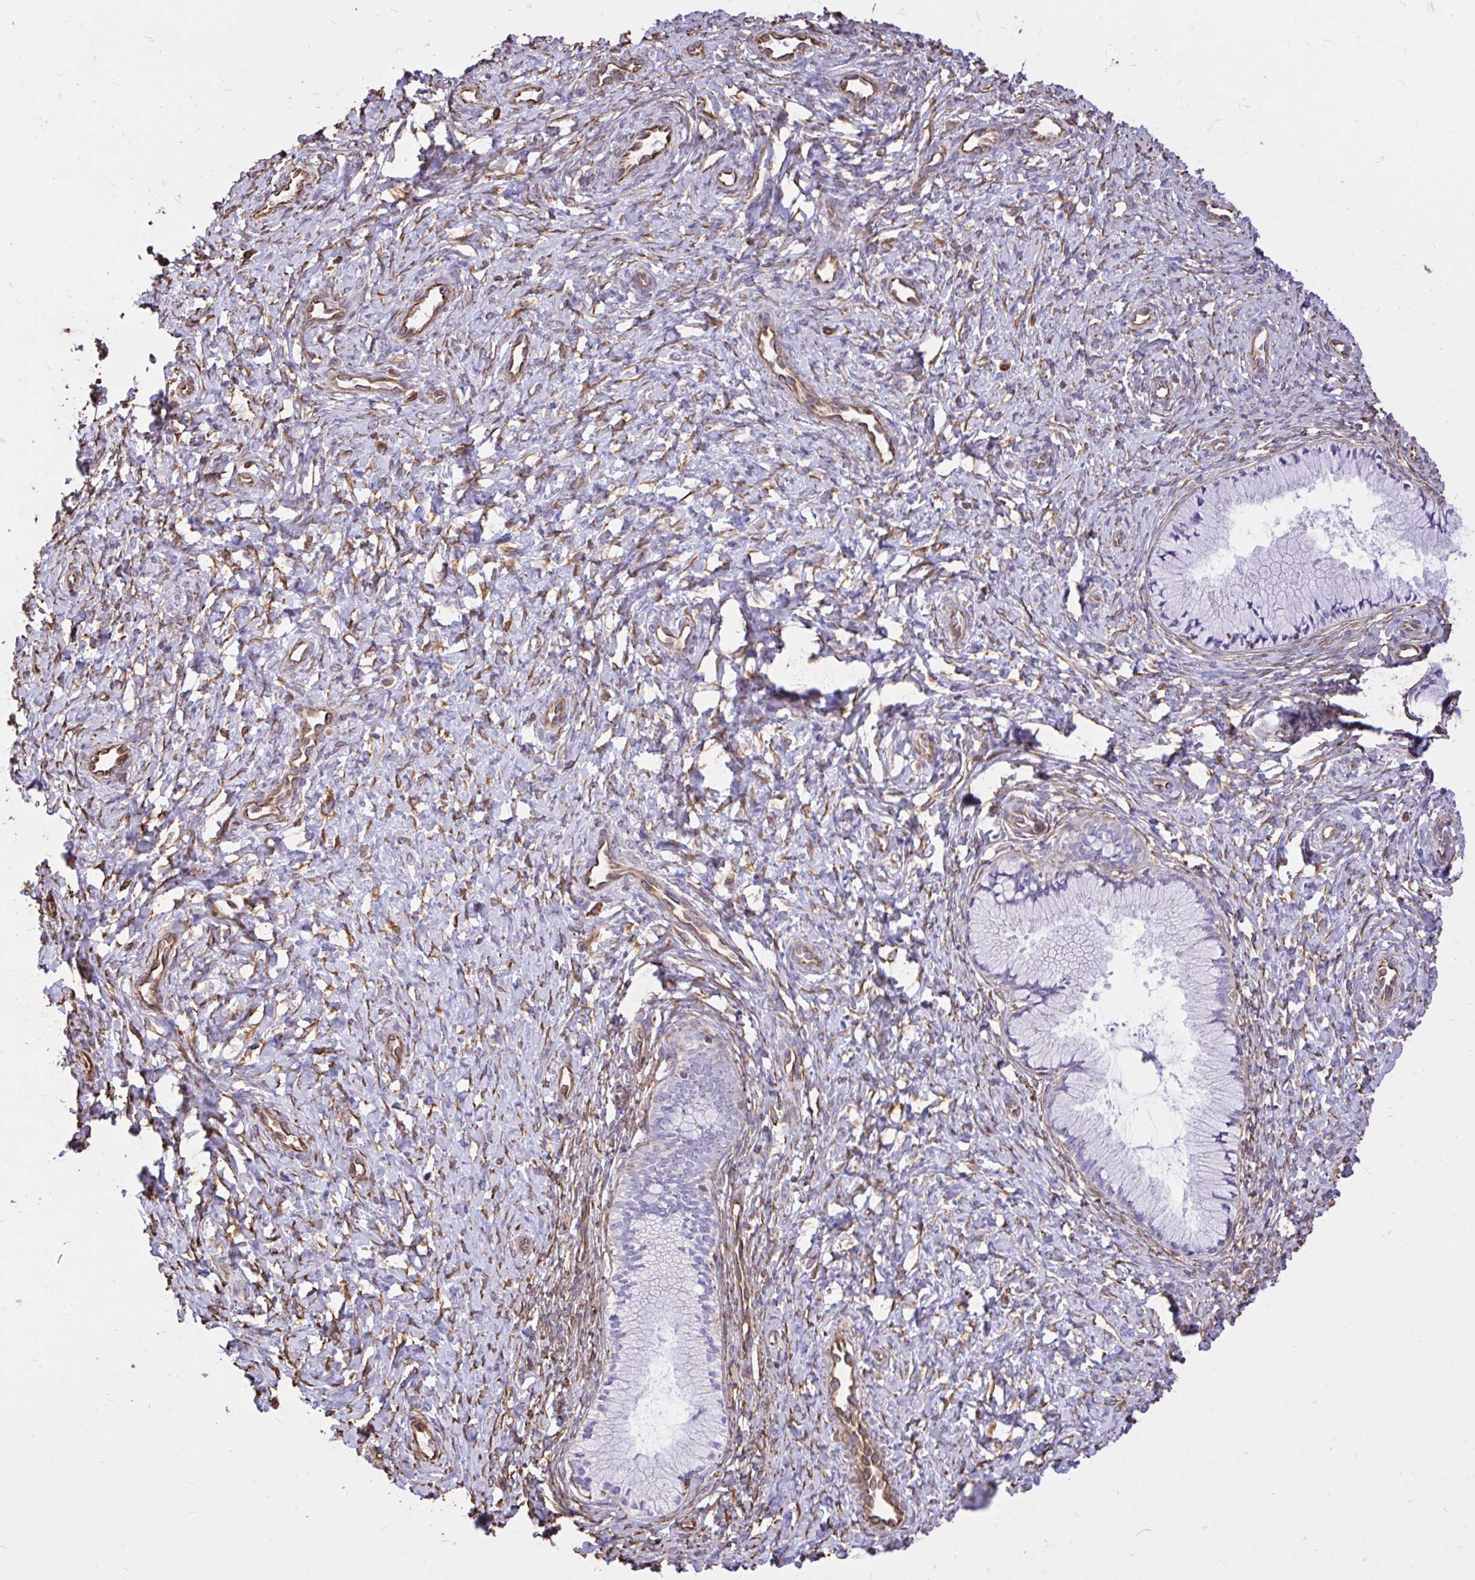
{"staining": {"intensity": "negative", "quantity": "none", "location": "none"}, "tissue": "cervix", "cell_type": "Glandular cells", "image_type": "normal", "snomed": [{"axis": "morphology", "description": "Normal tissue, NOS"}, {"axis": "topography", "description": "Cervix"}], "caption": "An image of human cervix is negative for staining in glandular cells. (Brightfield microscopy of DAB immunohistochemistry (IHC) at high magnification).", "gene": "RNF103", "patient": {"sex": "female", "age": 37}}